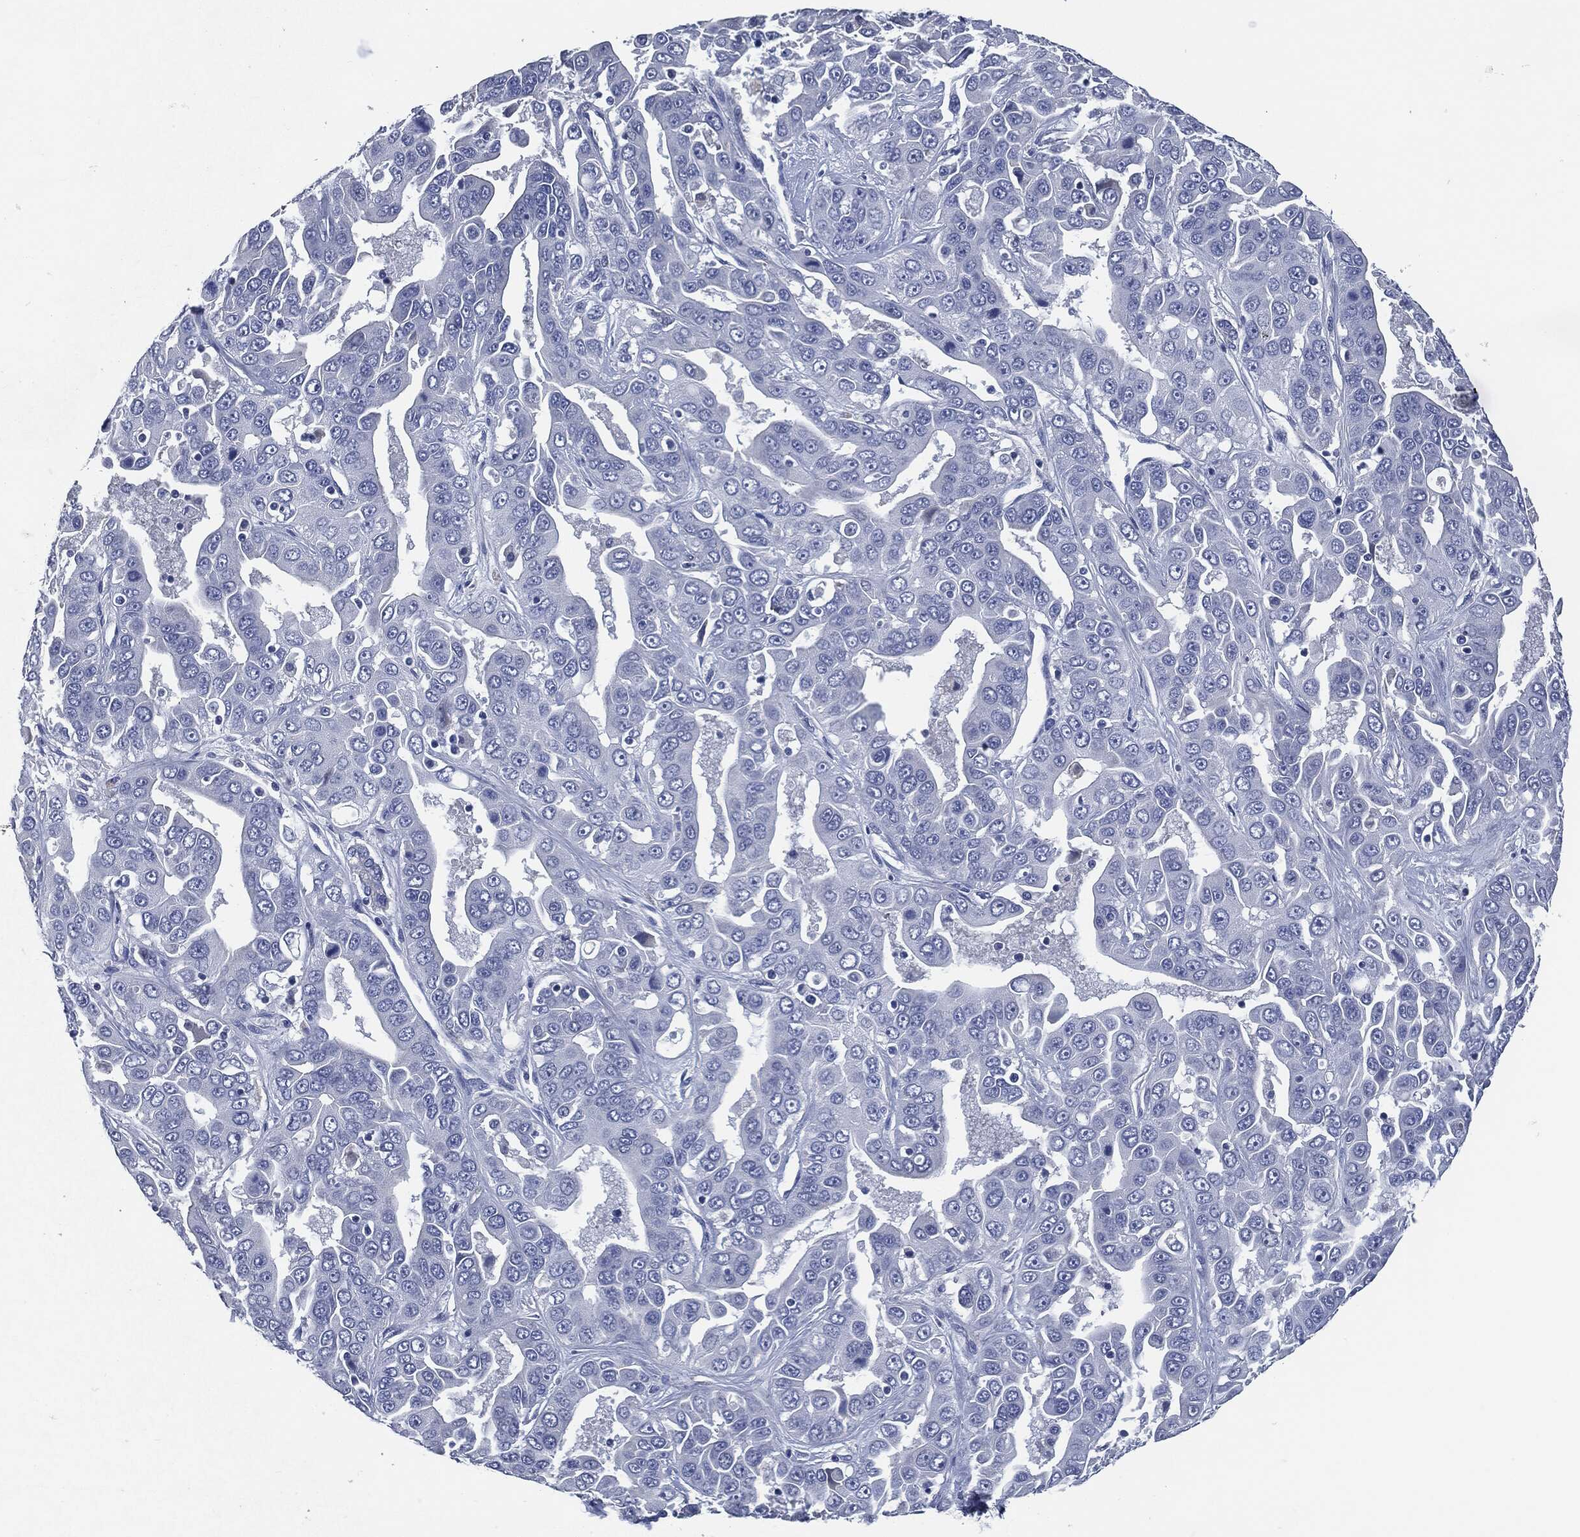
{"staining": {"intensity": "negative", "quantity": "none", "location": "none"}, "tissue": "liver cancer", "cell_type": "Tumor cells", "image_type": "cancer", "snomed": [{"axis": "morphology", "description": "Cholangiocarcinoma"}, {"axis": "topography", "description": "Liver"}], "caption": "Tumor cells show no significant staining in liver cancer.", "gene": "CD27", "patient": {"sex": "female", "age": 52}}